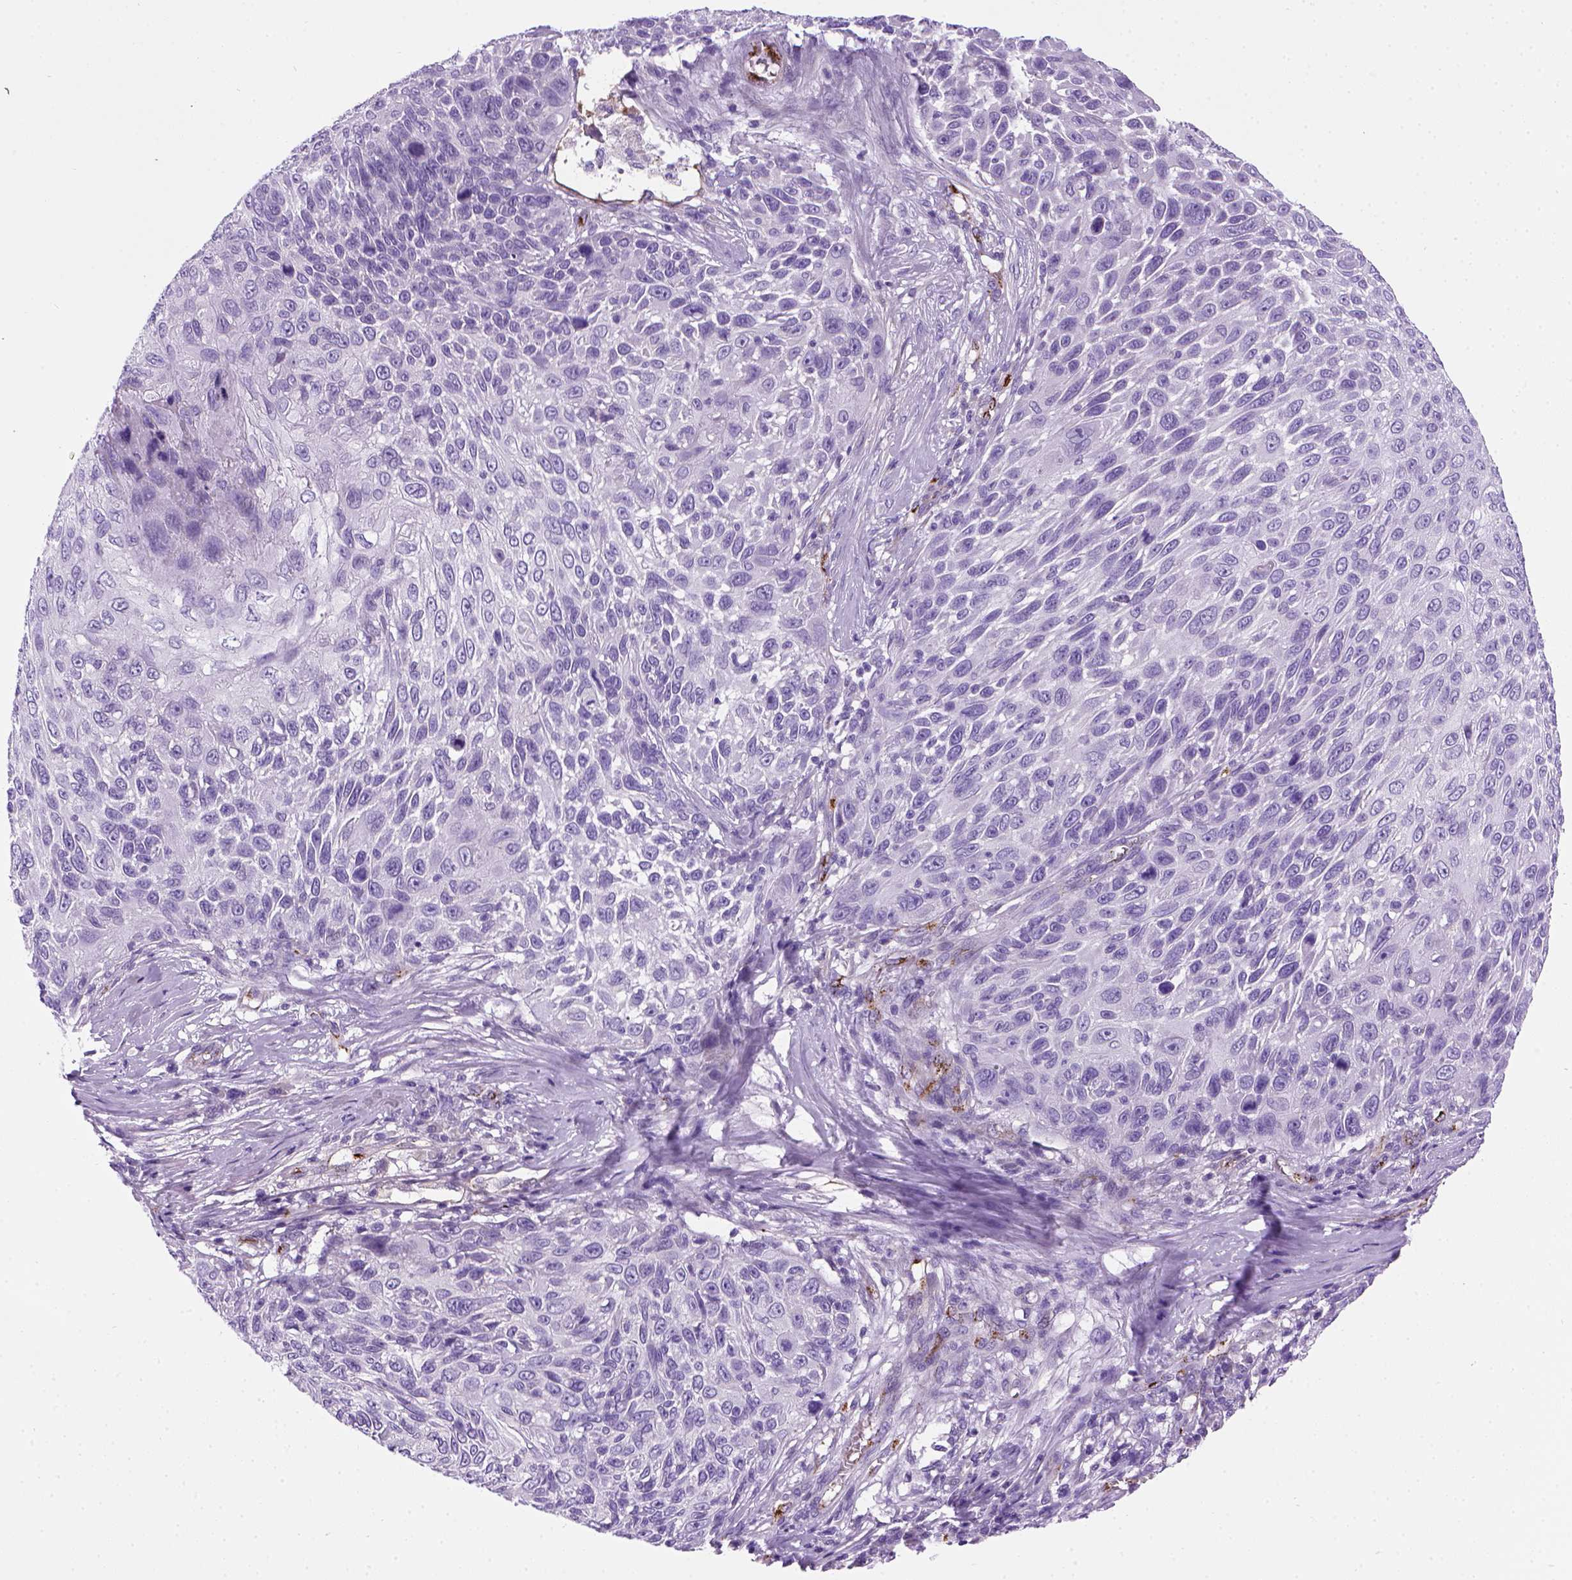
{"staining": {"intensity": "negative", "quantity": "none", "location": "none"}, "tissue": "skin cancer", "cell_type": "Tumor cells", "image_type": "cancer", "snomed": [{"axis": "morphology", "description": "Squamous cell carcinoma, NOS"}, {"axis": "topography", "description": "Skin"}], "caption": "Immunohistochemistry photomicrograph of human squamous cell carcinoma (skin) stained for a protein (brown), which reveals no expression in tumor cells.", "gene": "VWF", "patient": {"sex": "male", "age": 92}}